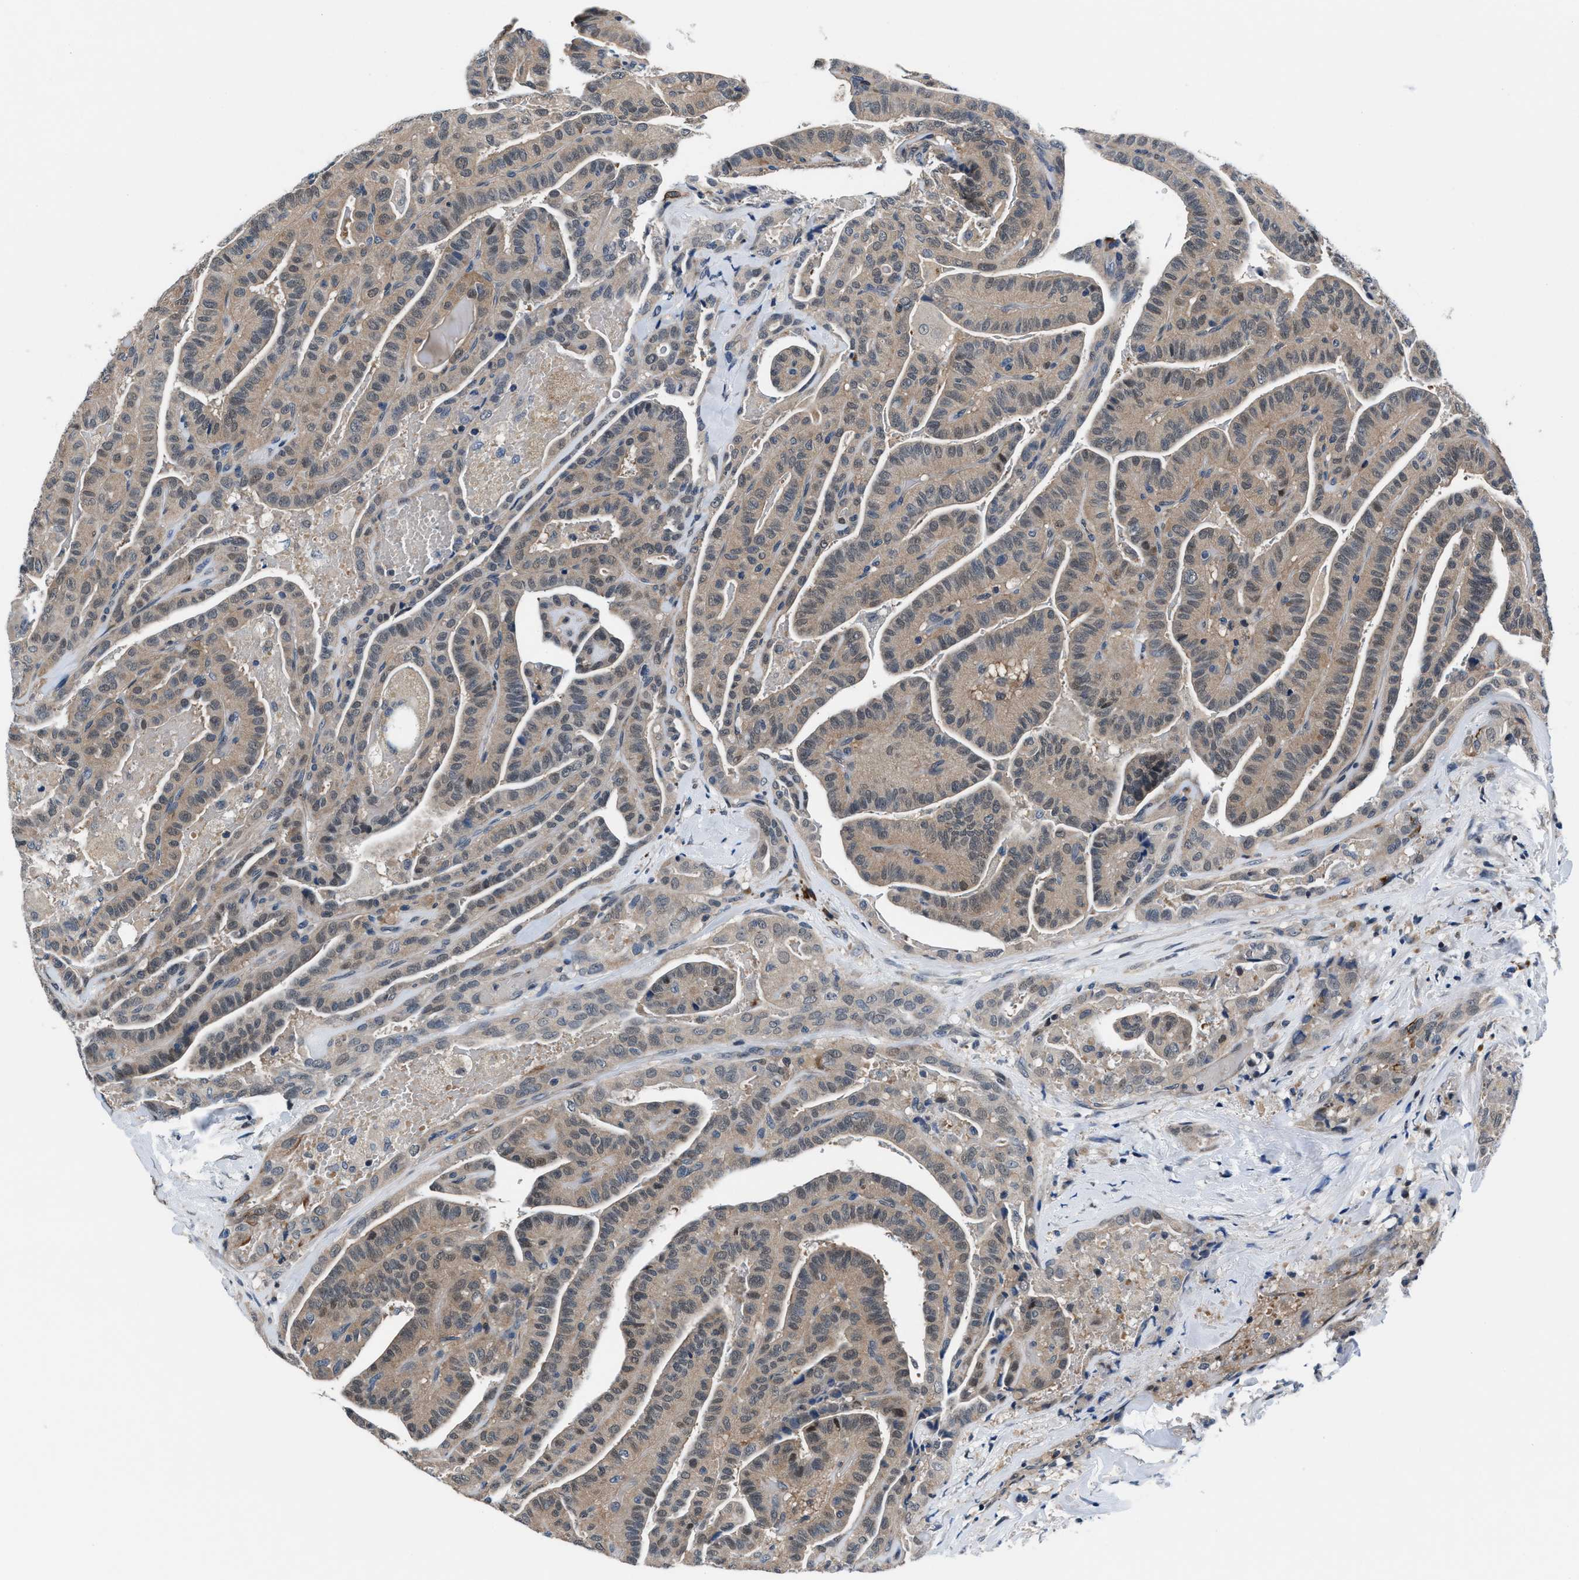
{"staining": {"intensity": "weak", "quantity": ">75%", "location": "cytoplasmic/membranous"}, "tissue": "thyroid cancer", "cell_type": "Tumor cells", "image_type": "cancer", "snomed": [{"axis": "morphology", "description": "Papillary adenocarcinoma, NOS"}, {"axis": "topography", "description": "Thyroid gland"}], "caption": "Weak cytoplasmic/membranous positivity for a protein is seen in approximately >75% of tumor cells of thyroid cancer (papillary adenocarcinoma) using immunohistochemistry.", "gene": "PRPSAP2", "patient": {"sex": "male", "age": 77}}